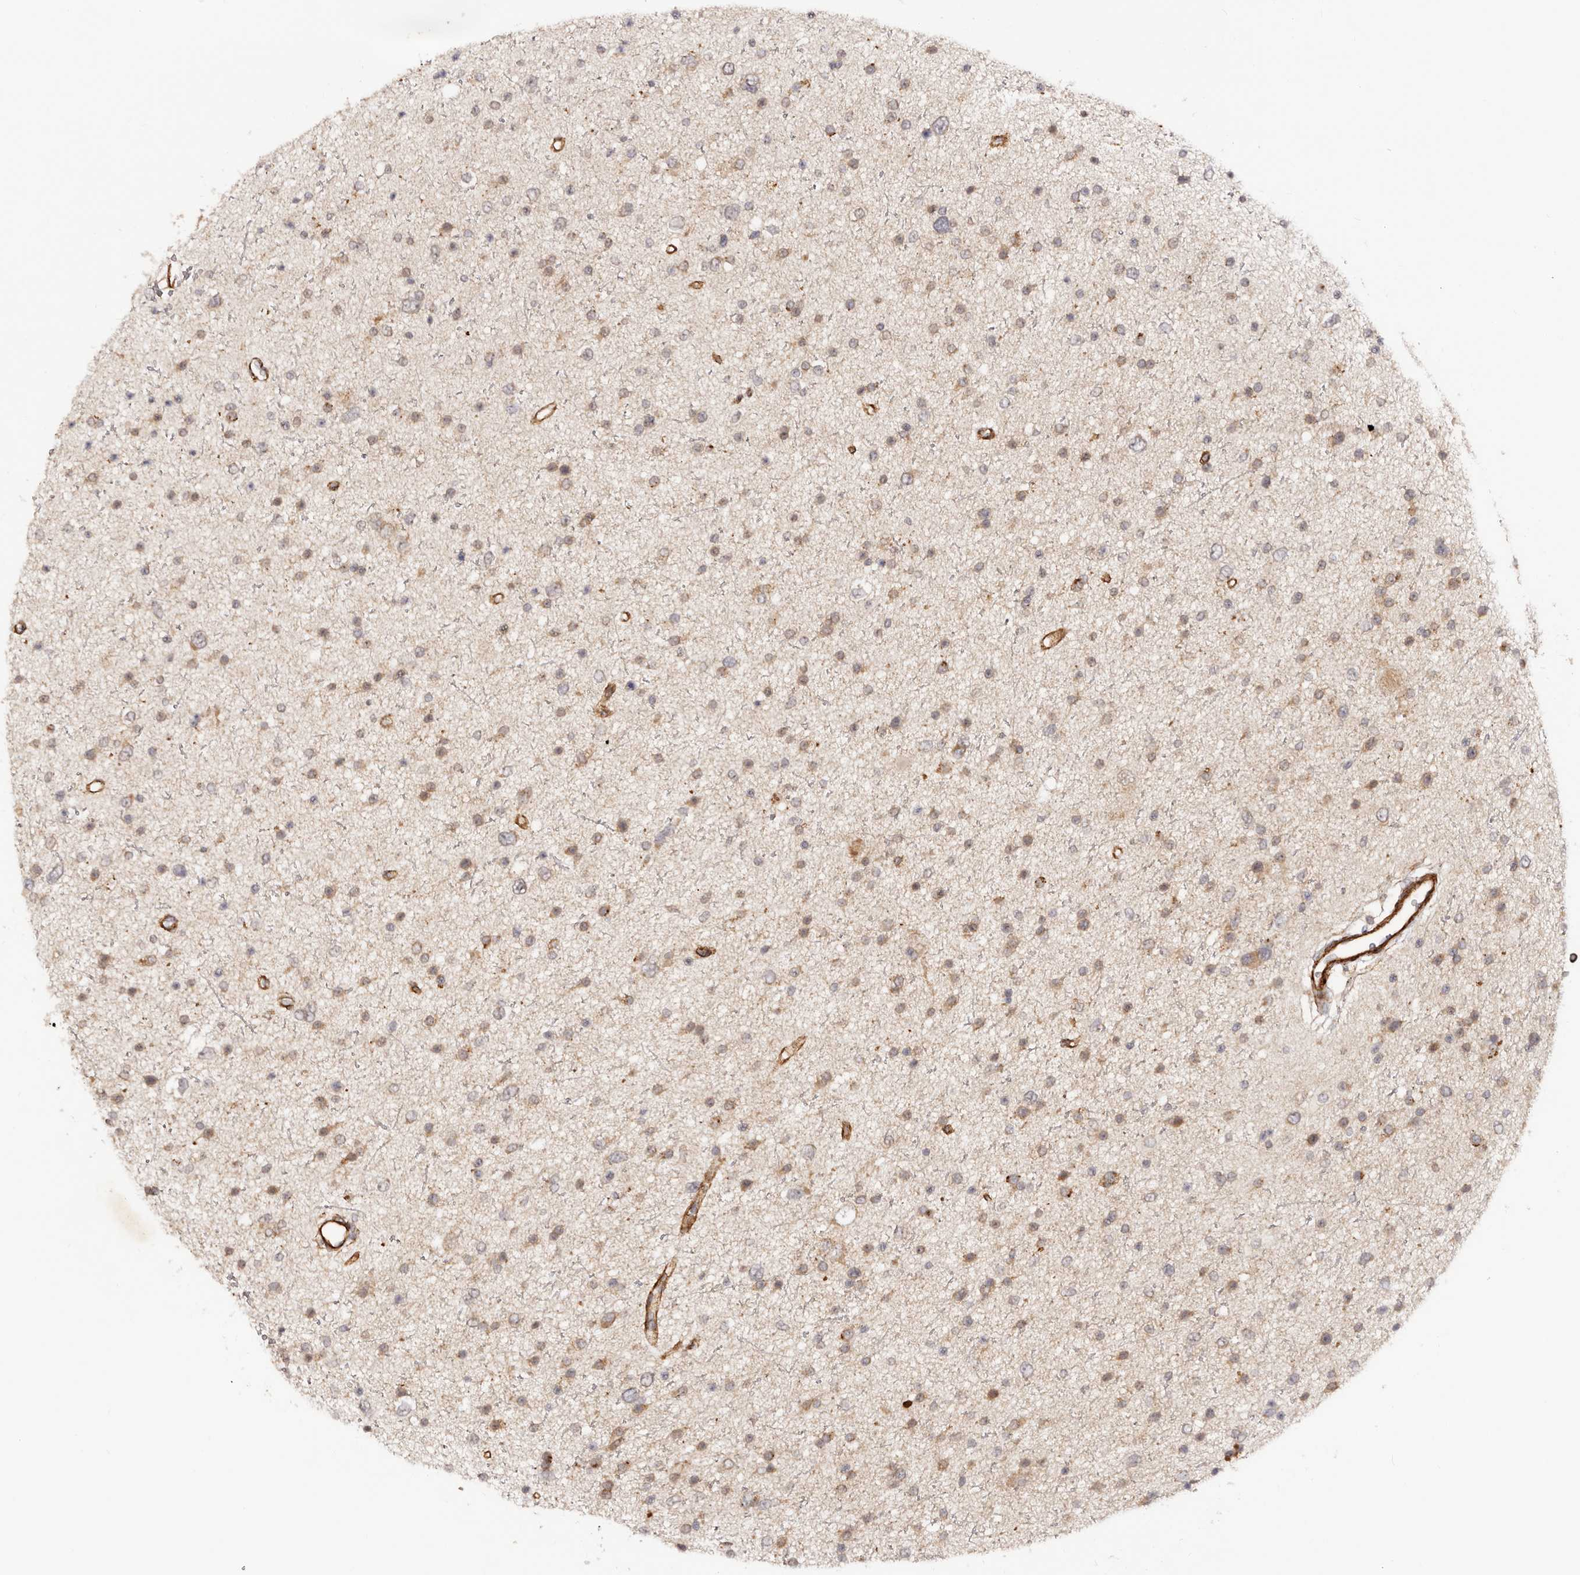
{"staining": {"intensity": "moderate", "quantity": "25%-75%", "location": "cytoplasmic/membranous"}, "tissue": "glioma", "cell_type": "Tumor cells", "image_type": "cancer", "snomed": [{"axis": "morphology", "description": "Glioma, malignant, Low grade"}, {"axis": "topography", "description": "Brain"}], "caption": "Human glioma stained for a protein (brown) demonstrates moderate cytoplasmic/membranous positive positivity in approximately 25%-75% of tumor cells.", "gene": "MICAL2", "patient": {"sex": "female", "age": 37}}